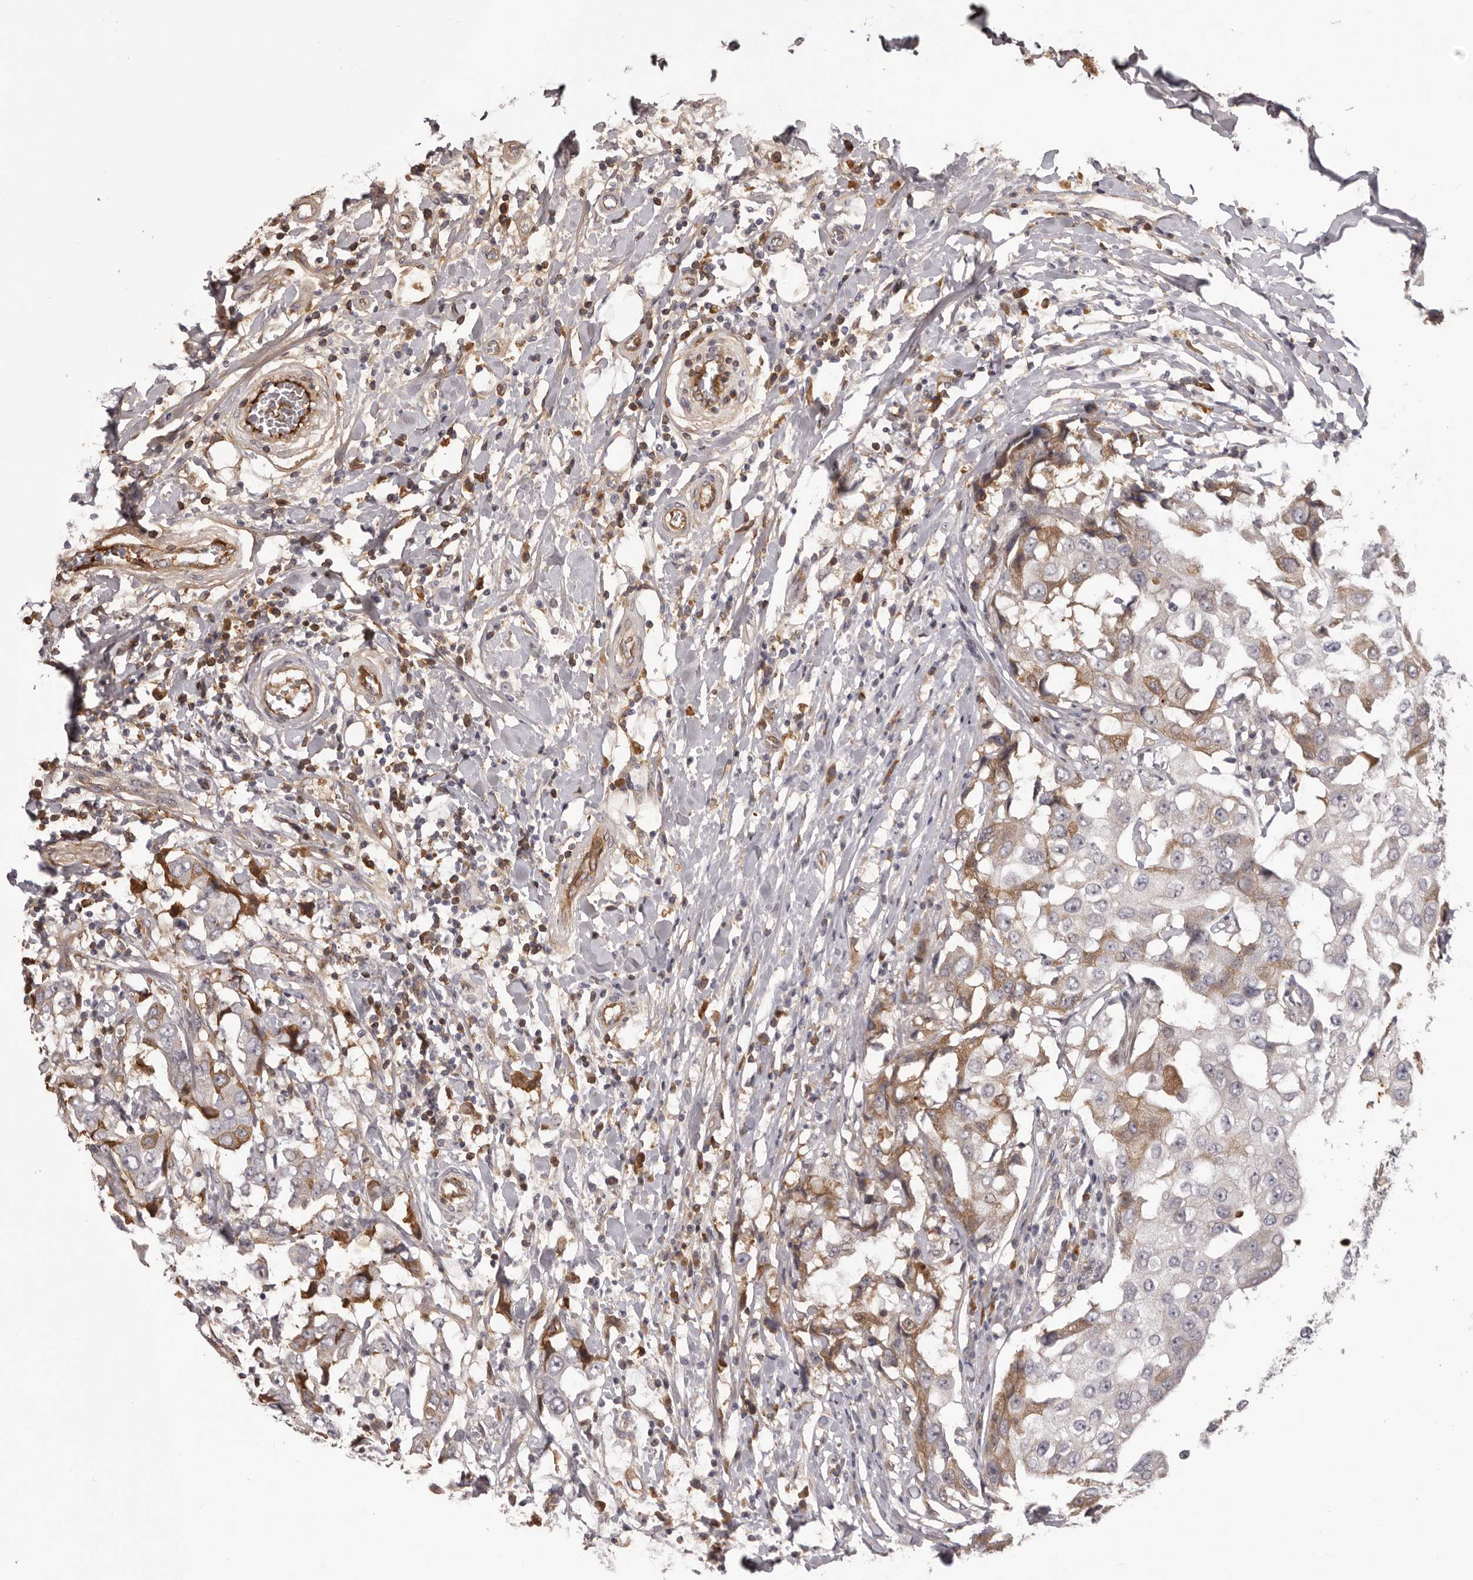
{"staining": {"intensity": "moderate", "quantity": "25%-75%", "location": "cytoplasmic/membranous"}, "tissue": "breast cancer", "cell_type": "Tumor cells", "image_type": "cancer", "snomed": [{"axis": "morphology", "description": "Duct carcinoma"}, {"axis": "topography", "description": "Breast"}], "caption": "A brown stain labels moderate cytoplasmic/membranous positivity of a protein in intraductal carcinoma (breast) tumor cells.", "gene": "OTUD3", "patient": {"sex": "female", "age": 27}}